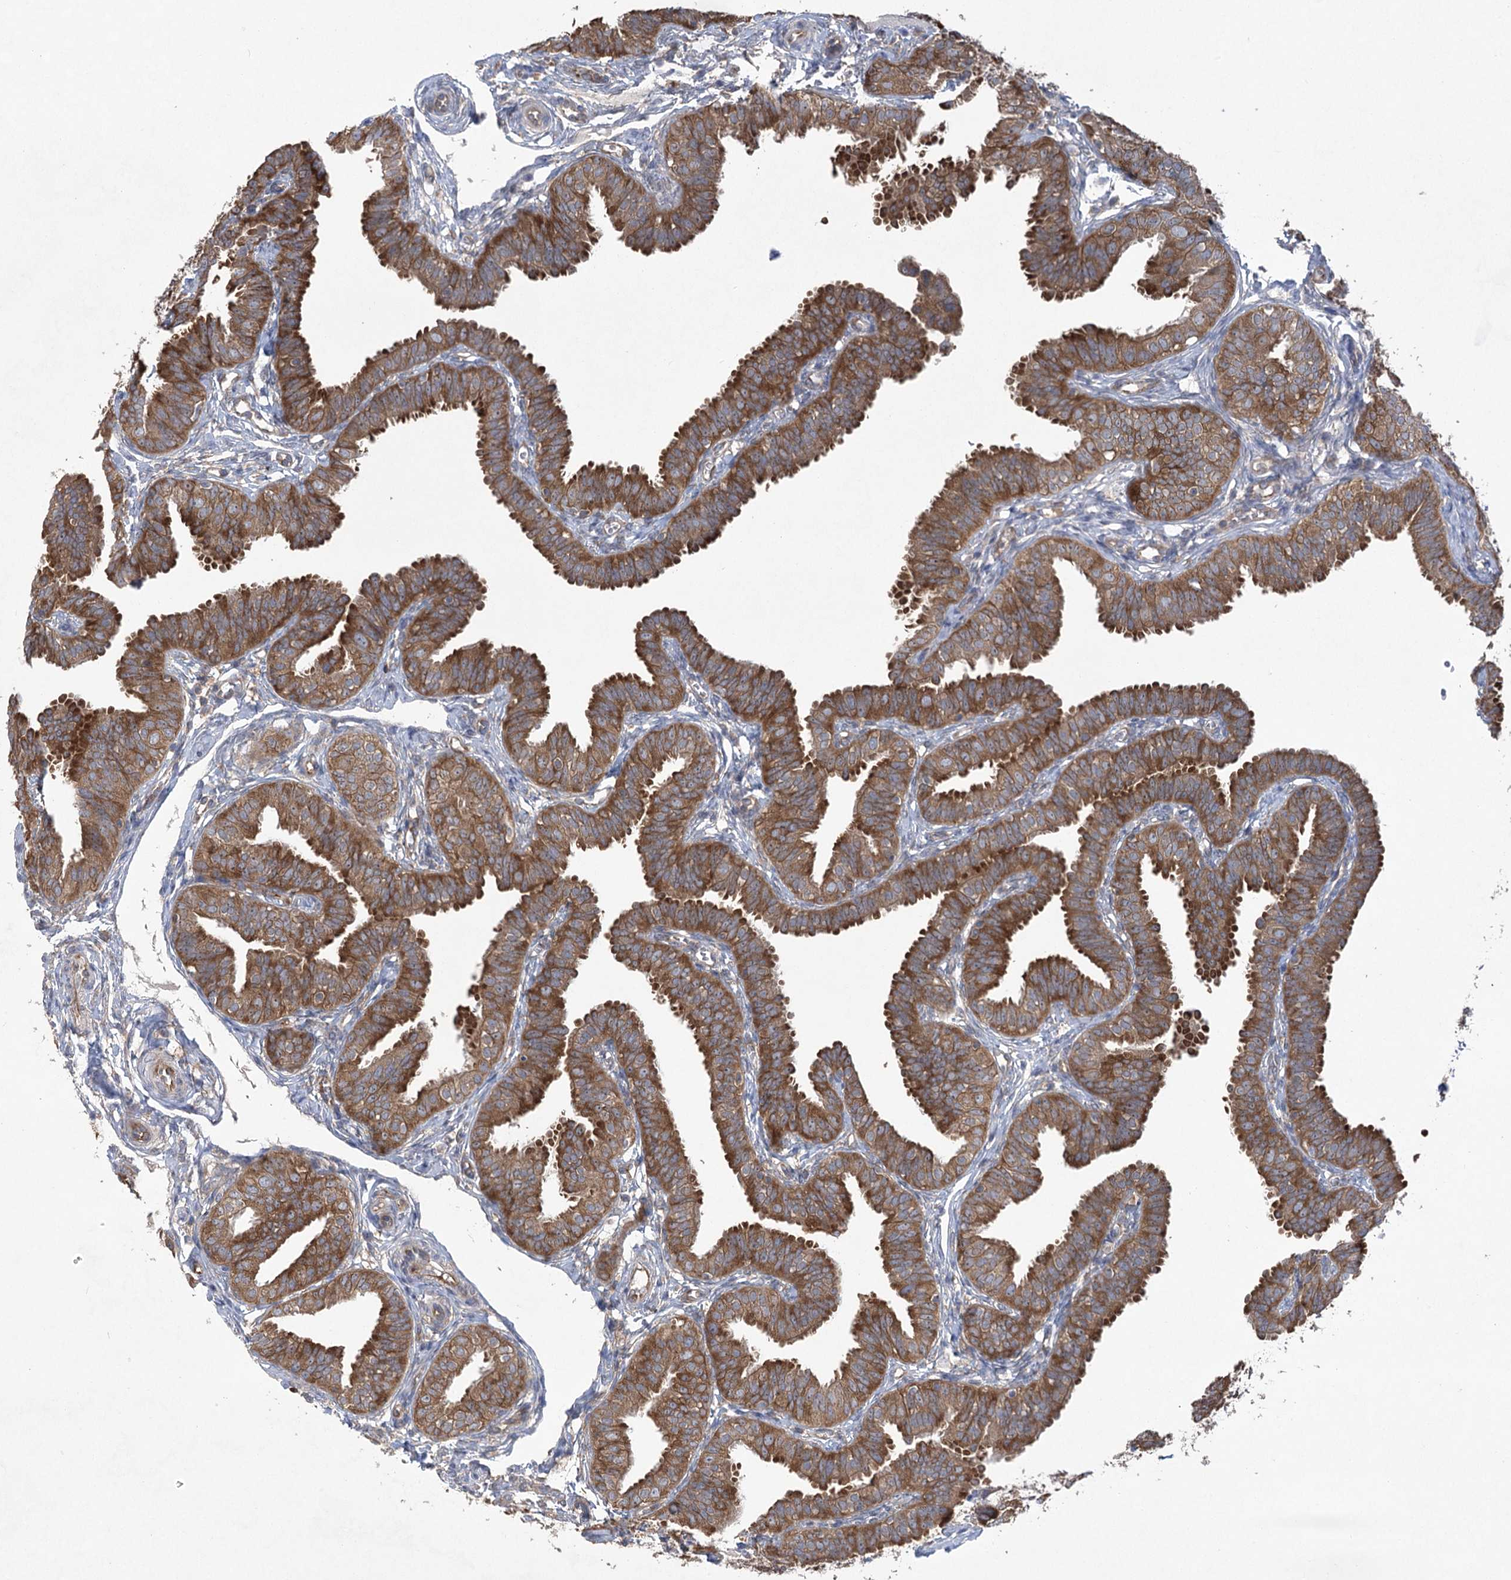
{"staining": {"intensity": "moderate", "quantity": ">75%", "location": "cytoplasmic/membranous"}, "tissue": "fallopian tube", "cell_type": "Glandular cells", "image_type": "normal", "snomed": [{"axis": "morphology", "description": "Normal tissue, NOS"}, {"axis": "topography", "description": "Fallopian tube"}], "caption": "Protein staining of normal fallopian tube shows moderate cytoplasmic/membranous expression in about >75% of glandular cells. The staining was performed using DAB to visualize the protein expression in brown, while the nuclei were stained in blue with hematoxylin (Magnification: 20x).", "gene": "EIF3A", "patient": {"sex": "female", "age": 35}}